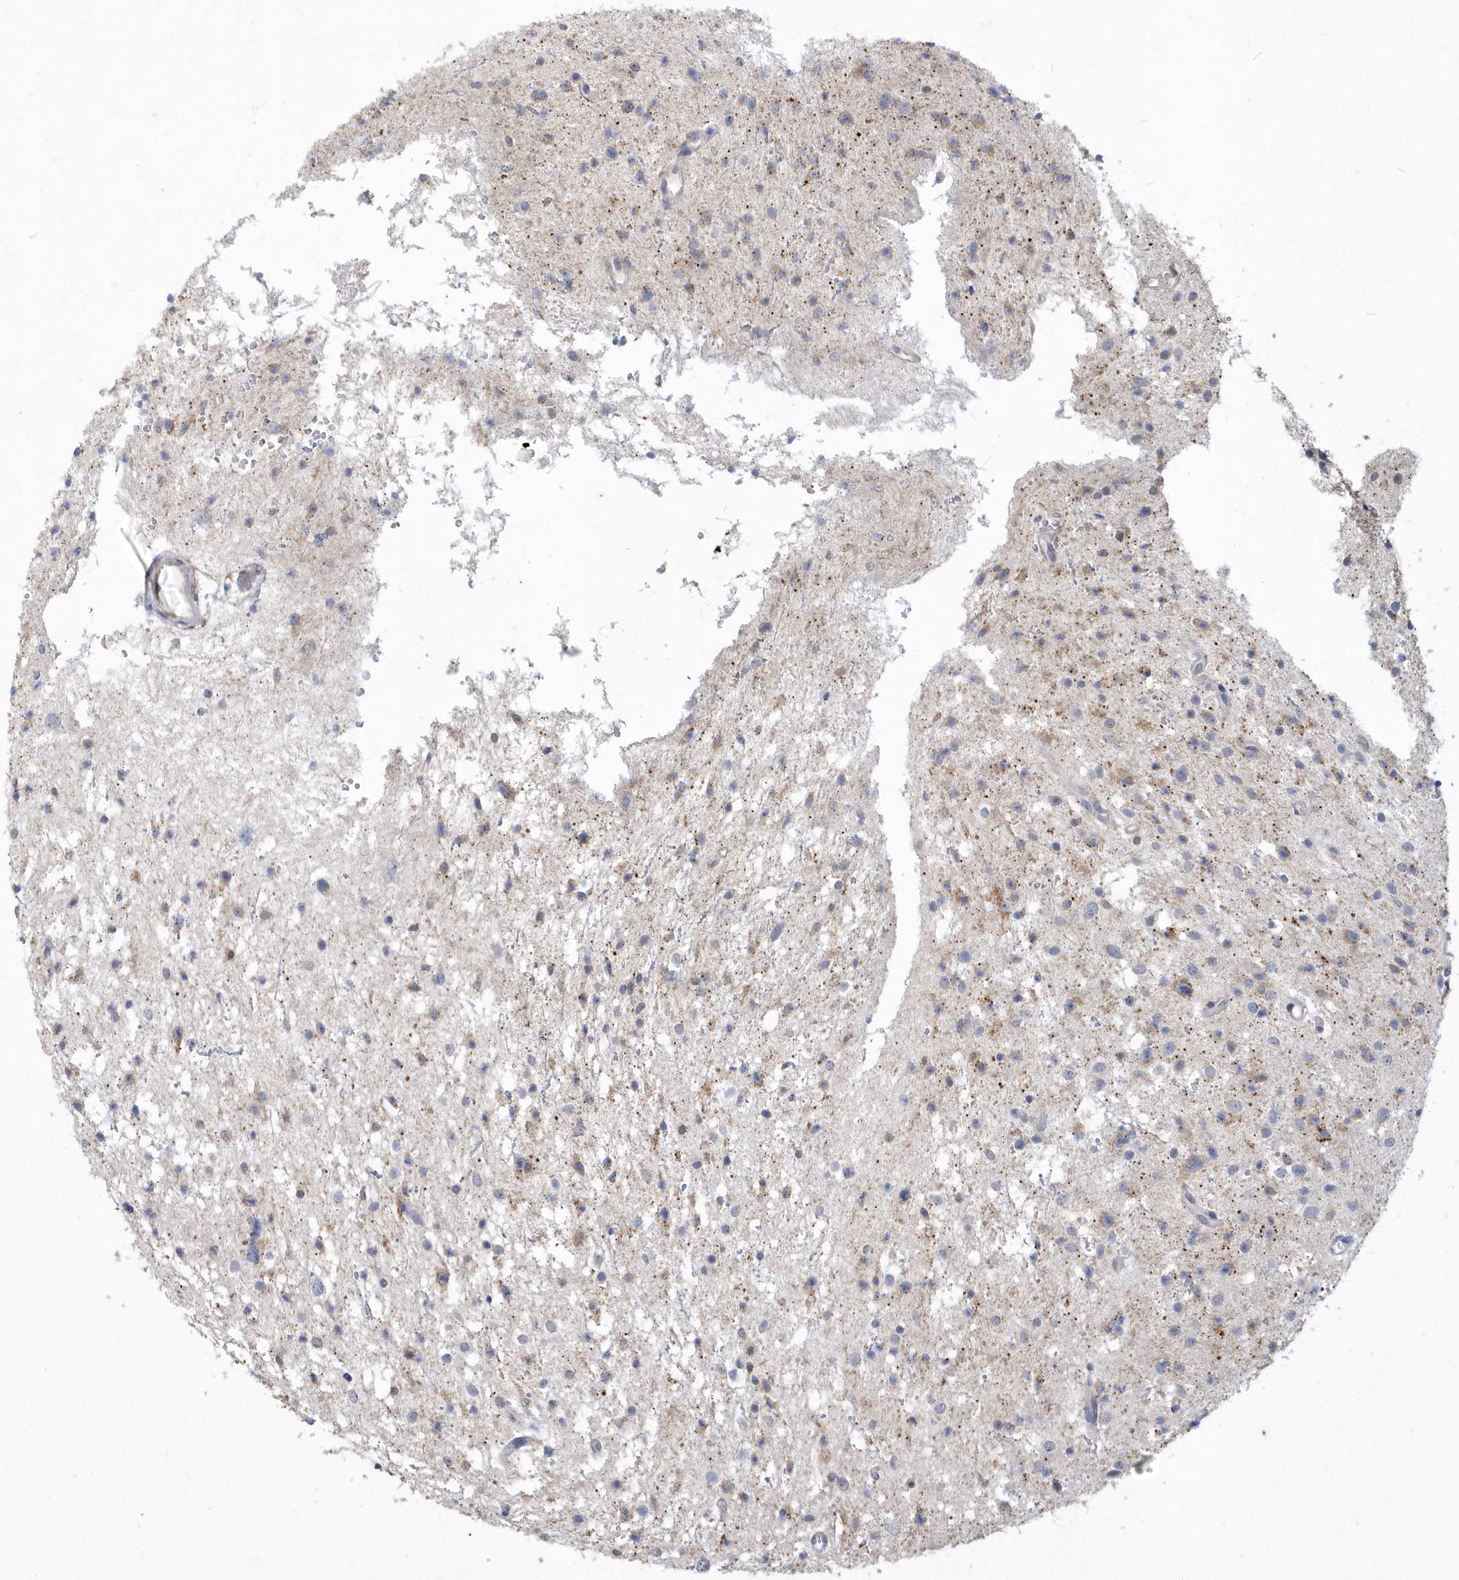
{"staining": {"intensity": "negative", "quantity": "none", "location": "none"}, "tissue": "glioma", "cell_type": "Tumor cells", "image_type": "cancer", "snomed": [{"axis": "morphology", "description": "Glioma, malignant, Low grade"}, {"axis": "topography", "description": "Brain"}], "caption": "Immunohistochemical staining of glioma shows no significant positivity in tumor cells.", "gene": "TSPEAR", "patient": {"sex": "female", "age": 37}}